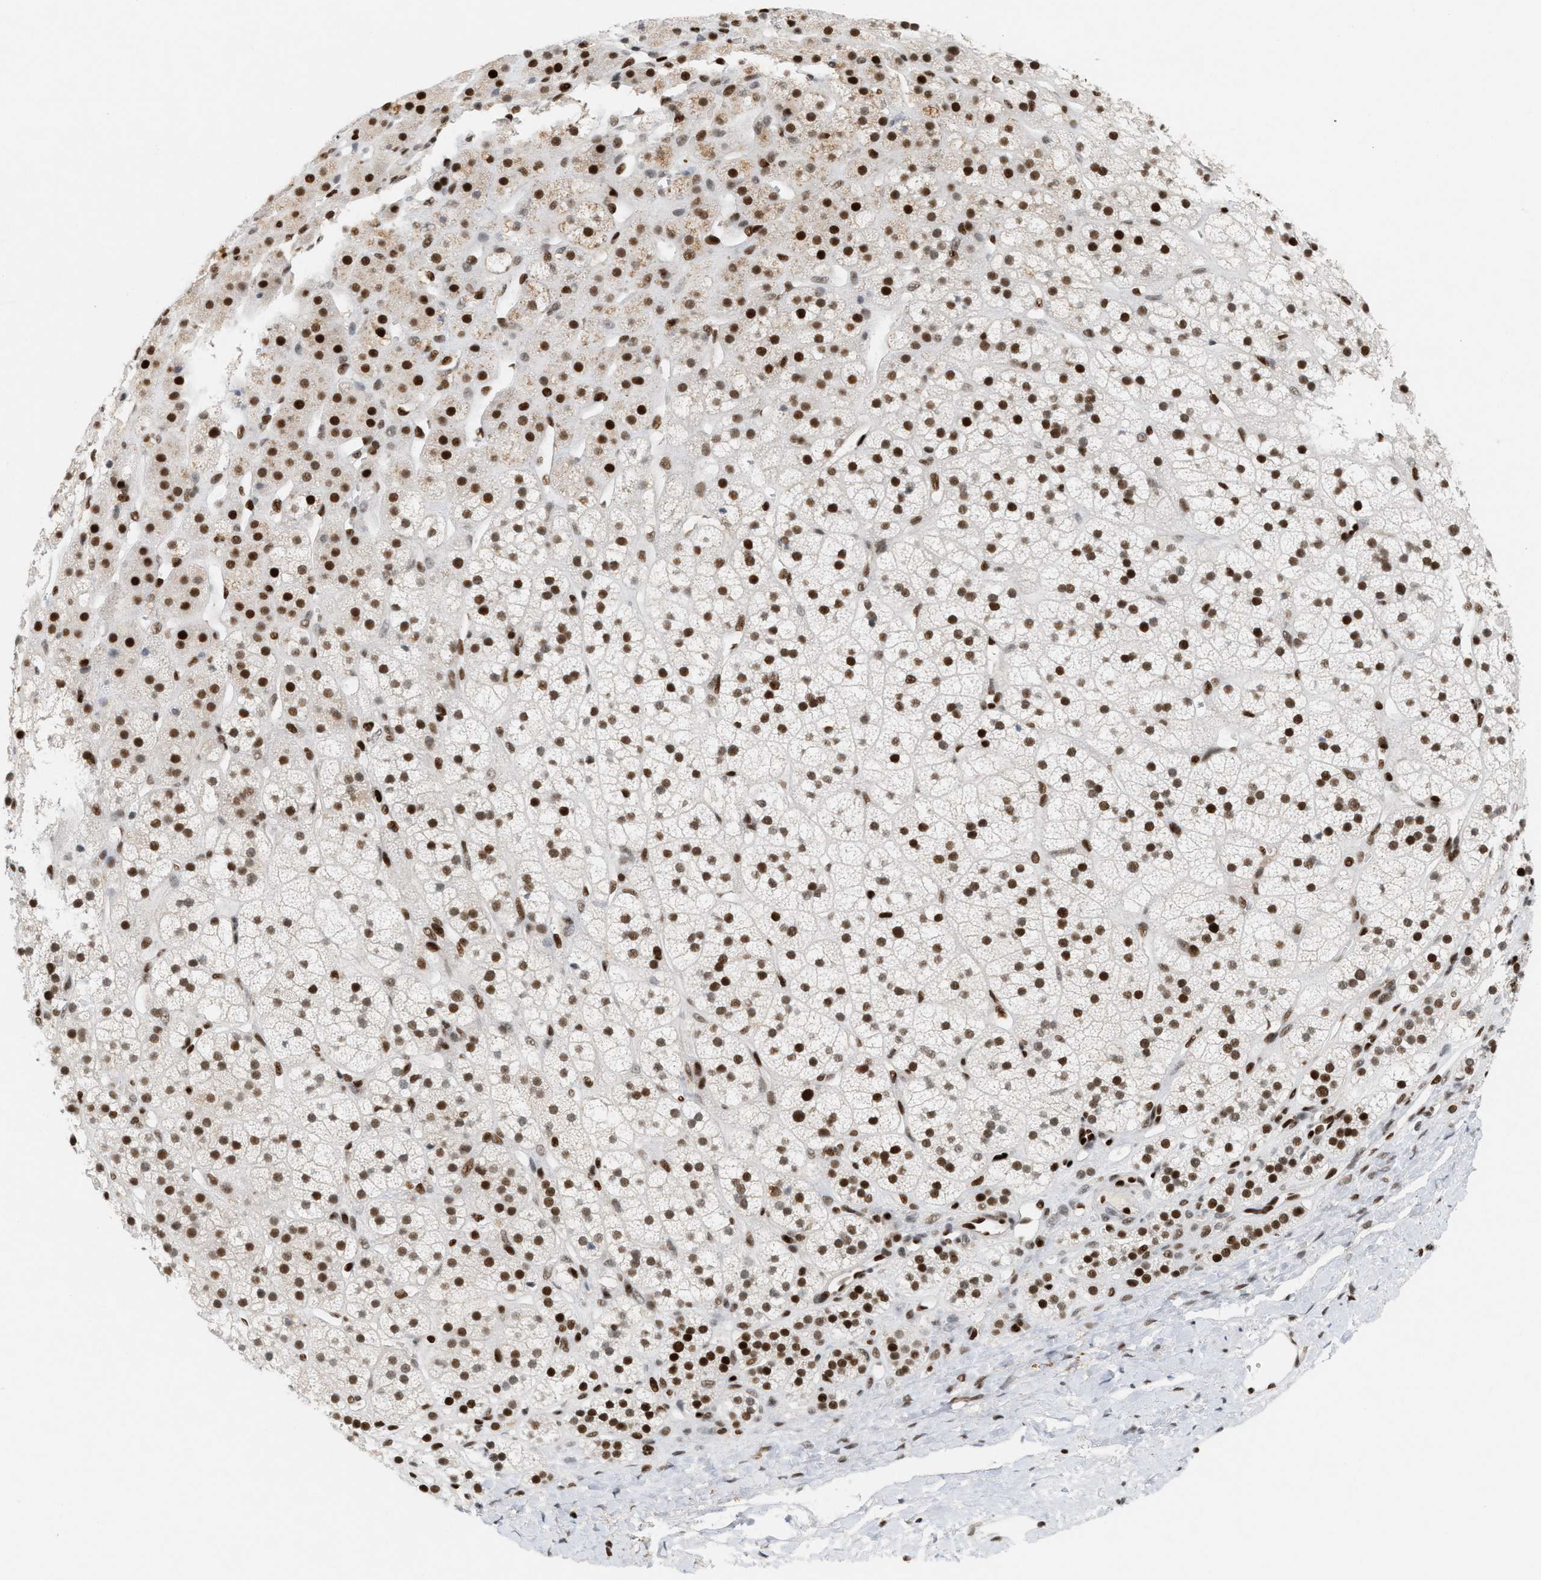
{"staining": {"intensity": "strong", "quantity": ">75%", "location": "nuclear"}, "tissue": "adrenal gland", "cell_type": "Glandular cells", "image_type": "normal", "snomed": [{"axis": "morphology", "description": "Normal tissue, NOS"}, {"axis": "topography", "description": "Adrenal gland"}], "caption": "An IHC histopathology image of unremarkable tissue is shown. Protein staining in brown highlights strong nuclear positivity in adrenal gland within glandular cells.", "gene": "C17orf49", "patient": {"sex": "male", "age": 56}}